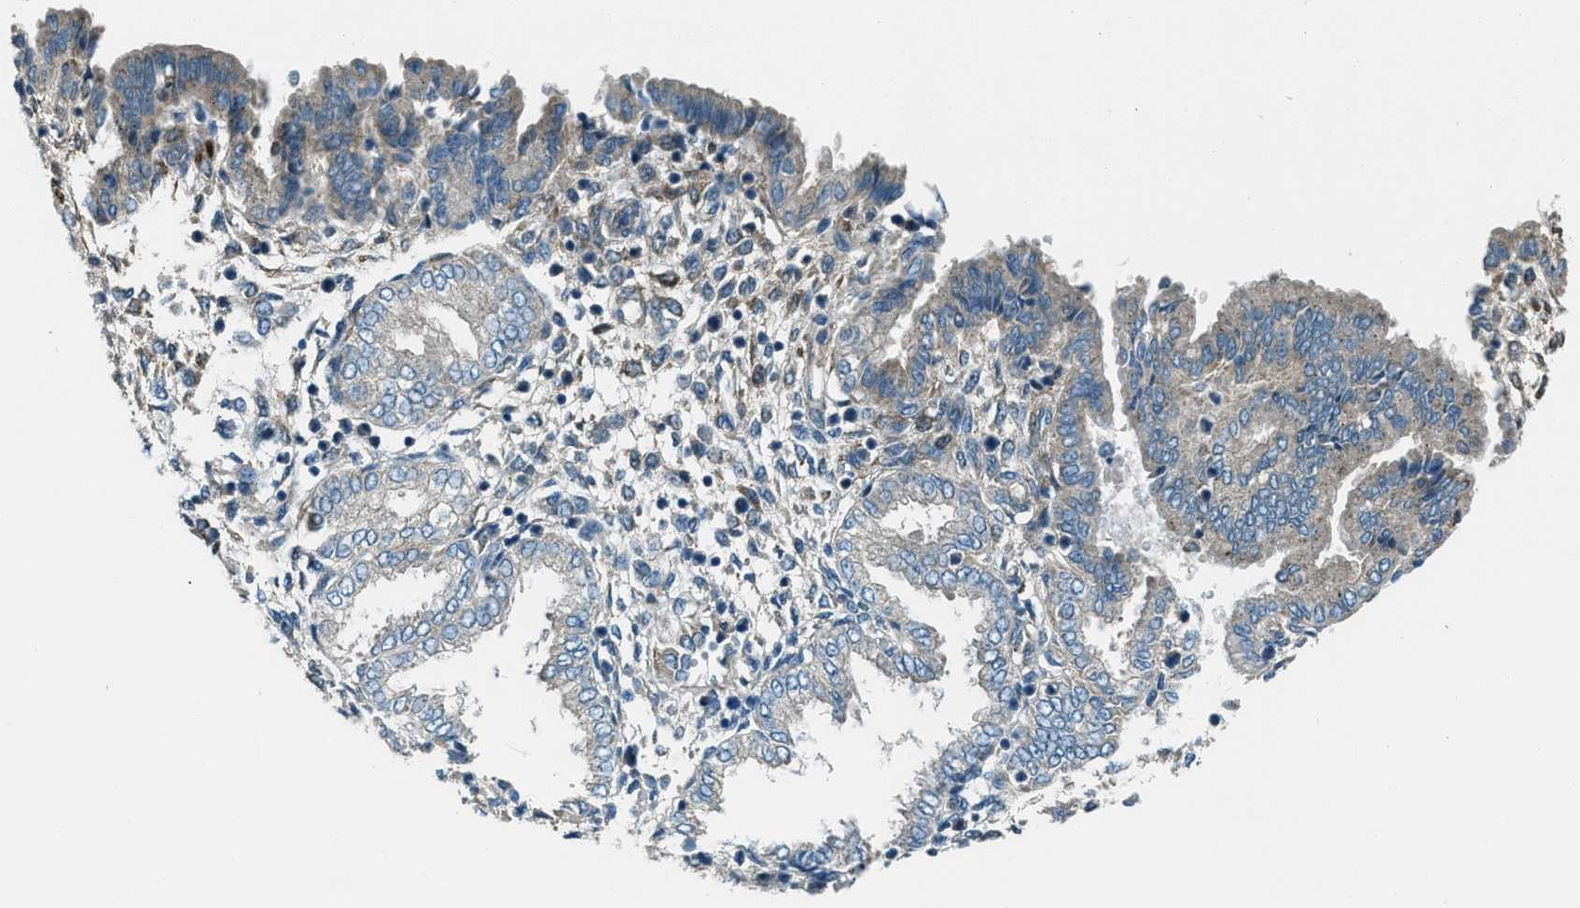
{"staining": {"intensity": "negative", "quantity": "none", "location": "none"}, "tissue": "endometrium", "cell_type": "Cells in endometrial stroma", "image_type": "normal", "snomed": [{"axis": "morphology", "description": "Normal tissue, NOS"}, {"axis": "topography", "description": "Endometrium"}], "caption": "Immunohistochemical staining of unremarkable human endometrium shows no significant expression in cells in endometrial stroma. (DAB immunohistochemistry with hematoxylin counter stain).", "gene": "SVIL", "patient": {"sex": "female", "age": 33}}